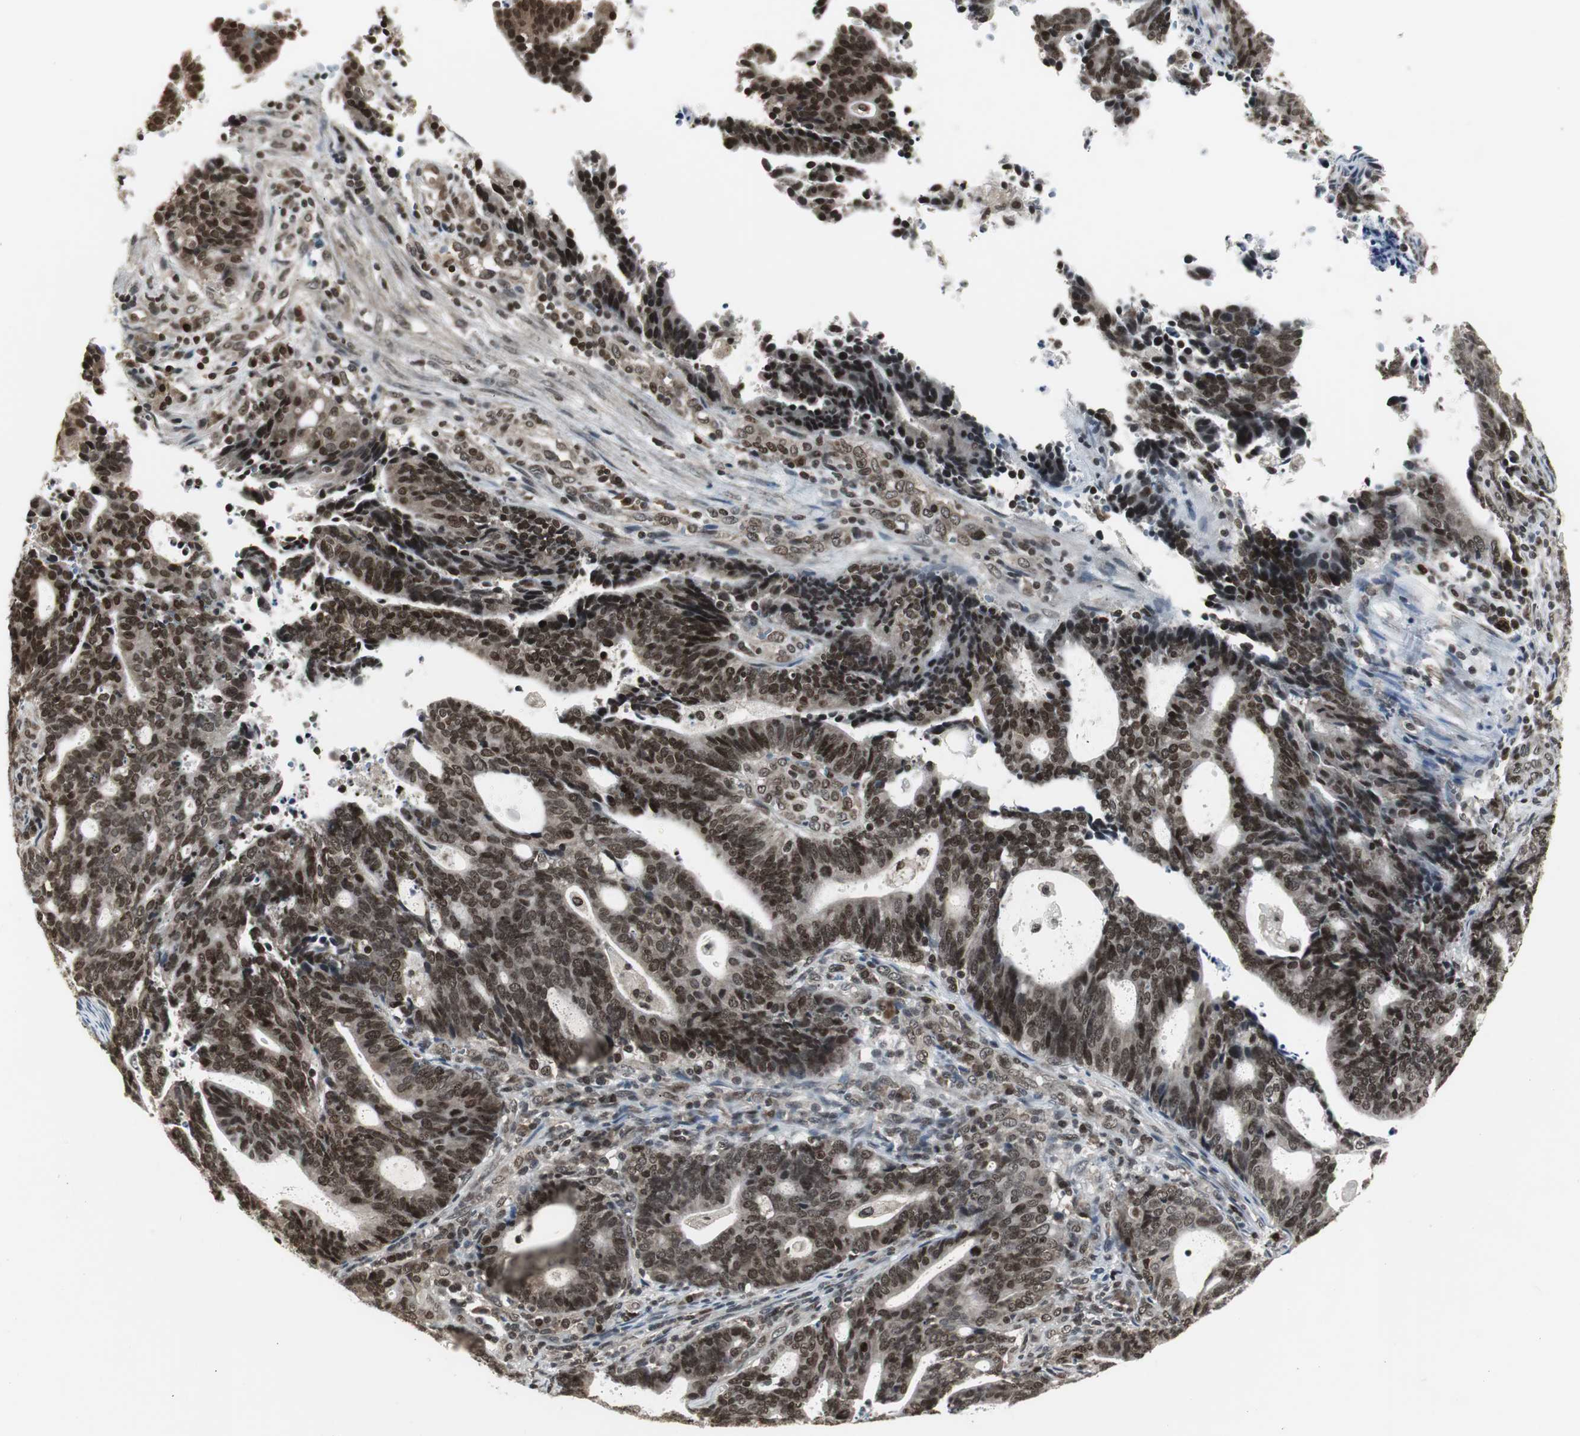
{"staining": {"intensity": "strong", "quantity": ">75%", "location": "nuclear"}, "tissue": "endometrial cancer", "cell_type": "Tumor cells", "image_type": "cancer", "snomed": [{"axis": "morphology", "description": "Adenocarcinoma, NOS"}, {"axis": "topography", "description": "Uterus"}], "caption": "Protein staining of endometrial cancer (adenocarcinoma) tissue demonstrates strong nuclear staining in approximately >75% of tumor cells. Immunohistochemistry stains the protein of interest in brown and the nuclei are stained blue.", "gene": "MPG", "patient": {"sex": "female", "age": 83}}